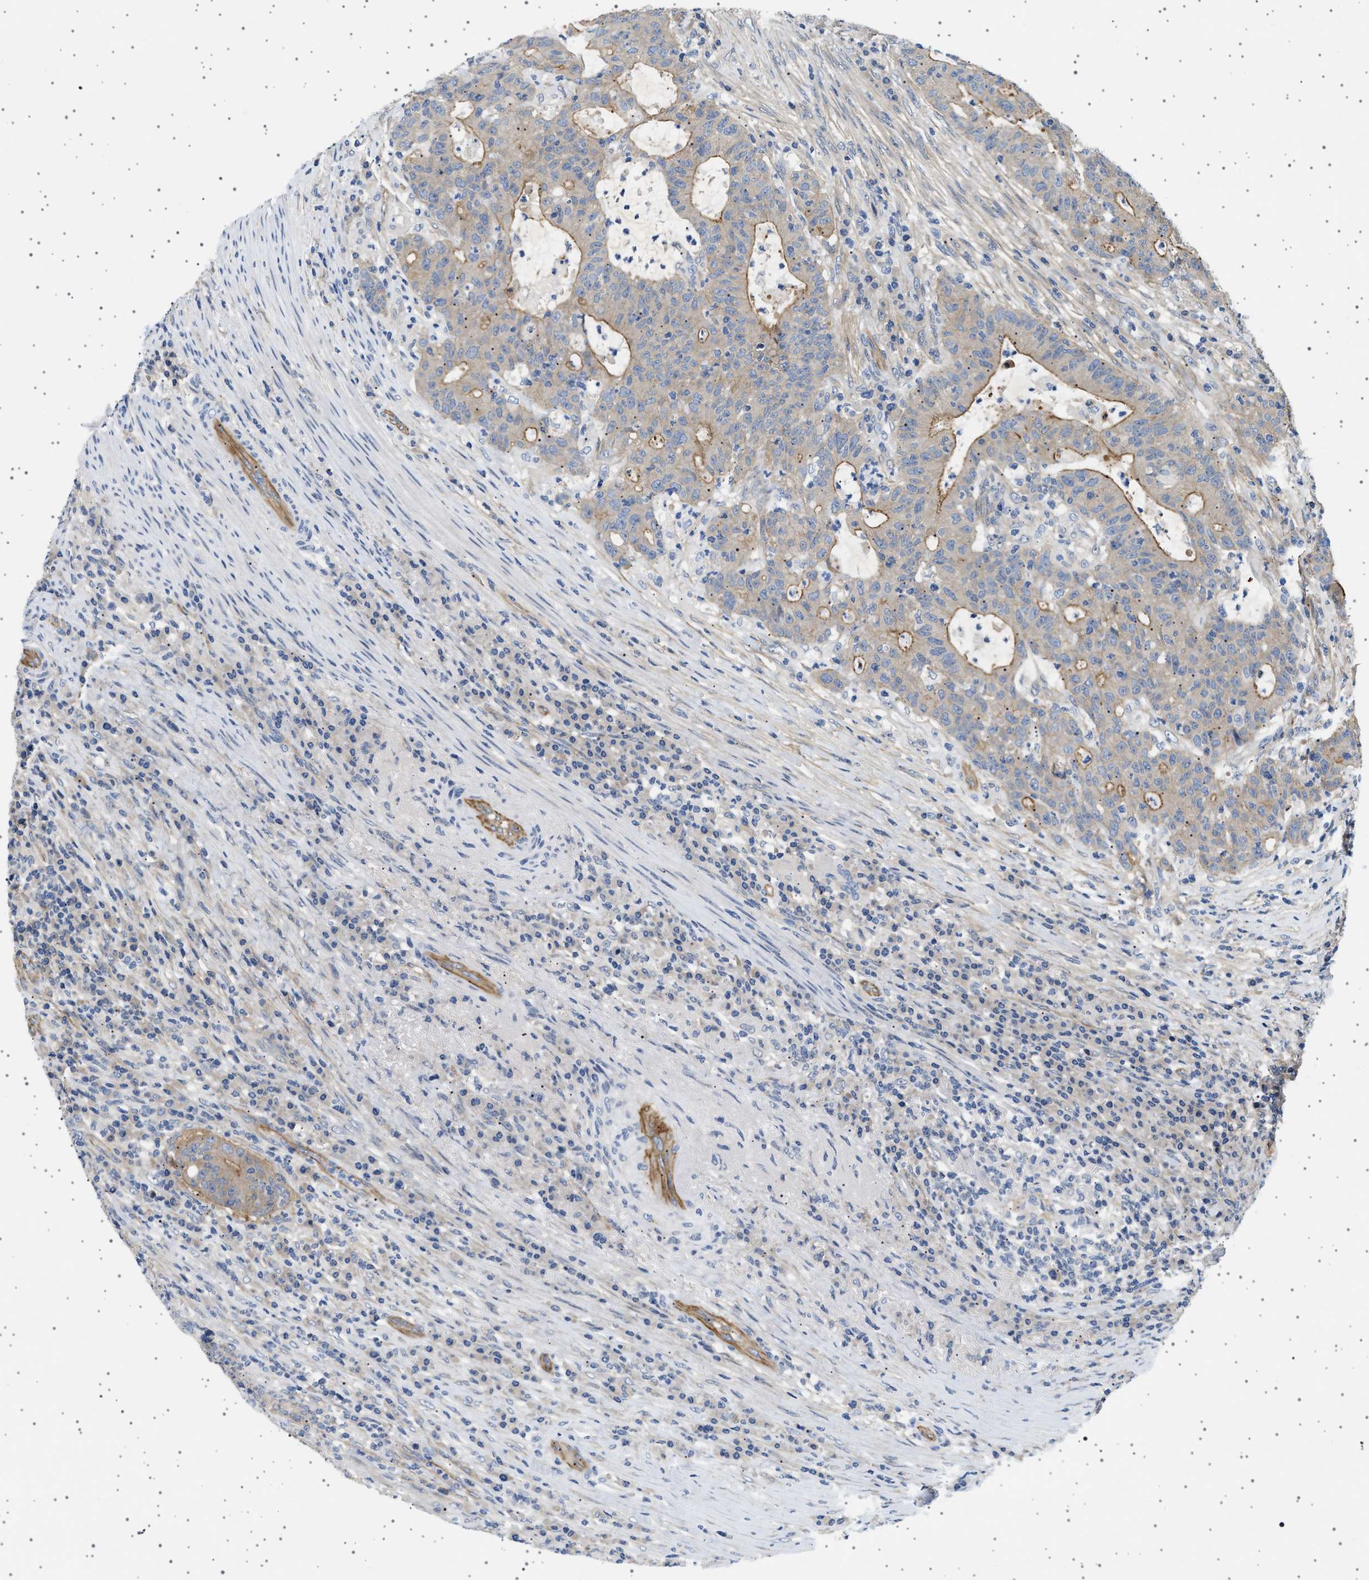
{"staining": {"intensity": "moderate", "quantity": "<25%", "location": "cytoplasmic/membranous"}, "tissue": "colorectal cancer", "cell_type": "Tumor cells", "image_type": "cancer", "snomed": [{"axis": "morphology", "description": "Normal tissue, NOS"}, {"axis": "morphology", "description": "Adenocarcinoma, NOS"}, {"axis": "topography", "description": "Colon"}], "caption": "Moderate cytoplasmic/membranous protein positivity is seen in about <25% of tumor cells in adenocarcinoma (colorectal).", "gene": "PLPP6", "patient": {"sex": "female", "age": 75}}